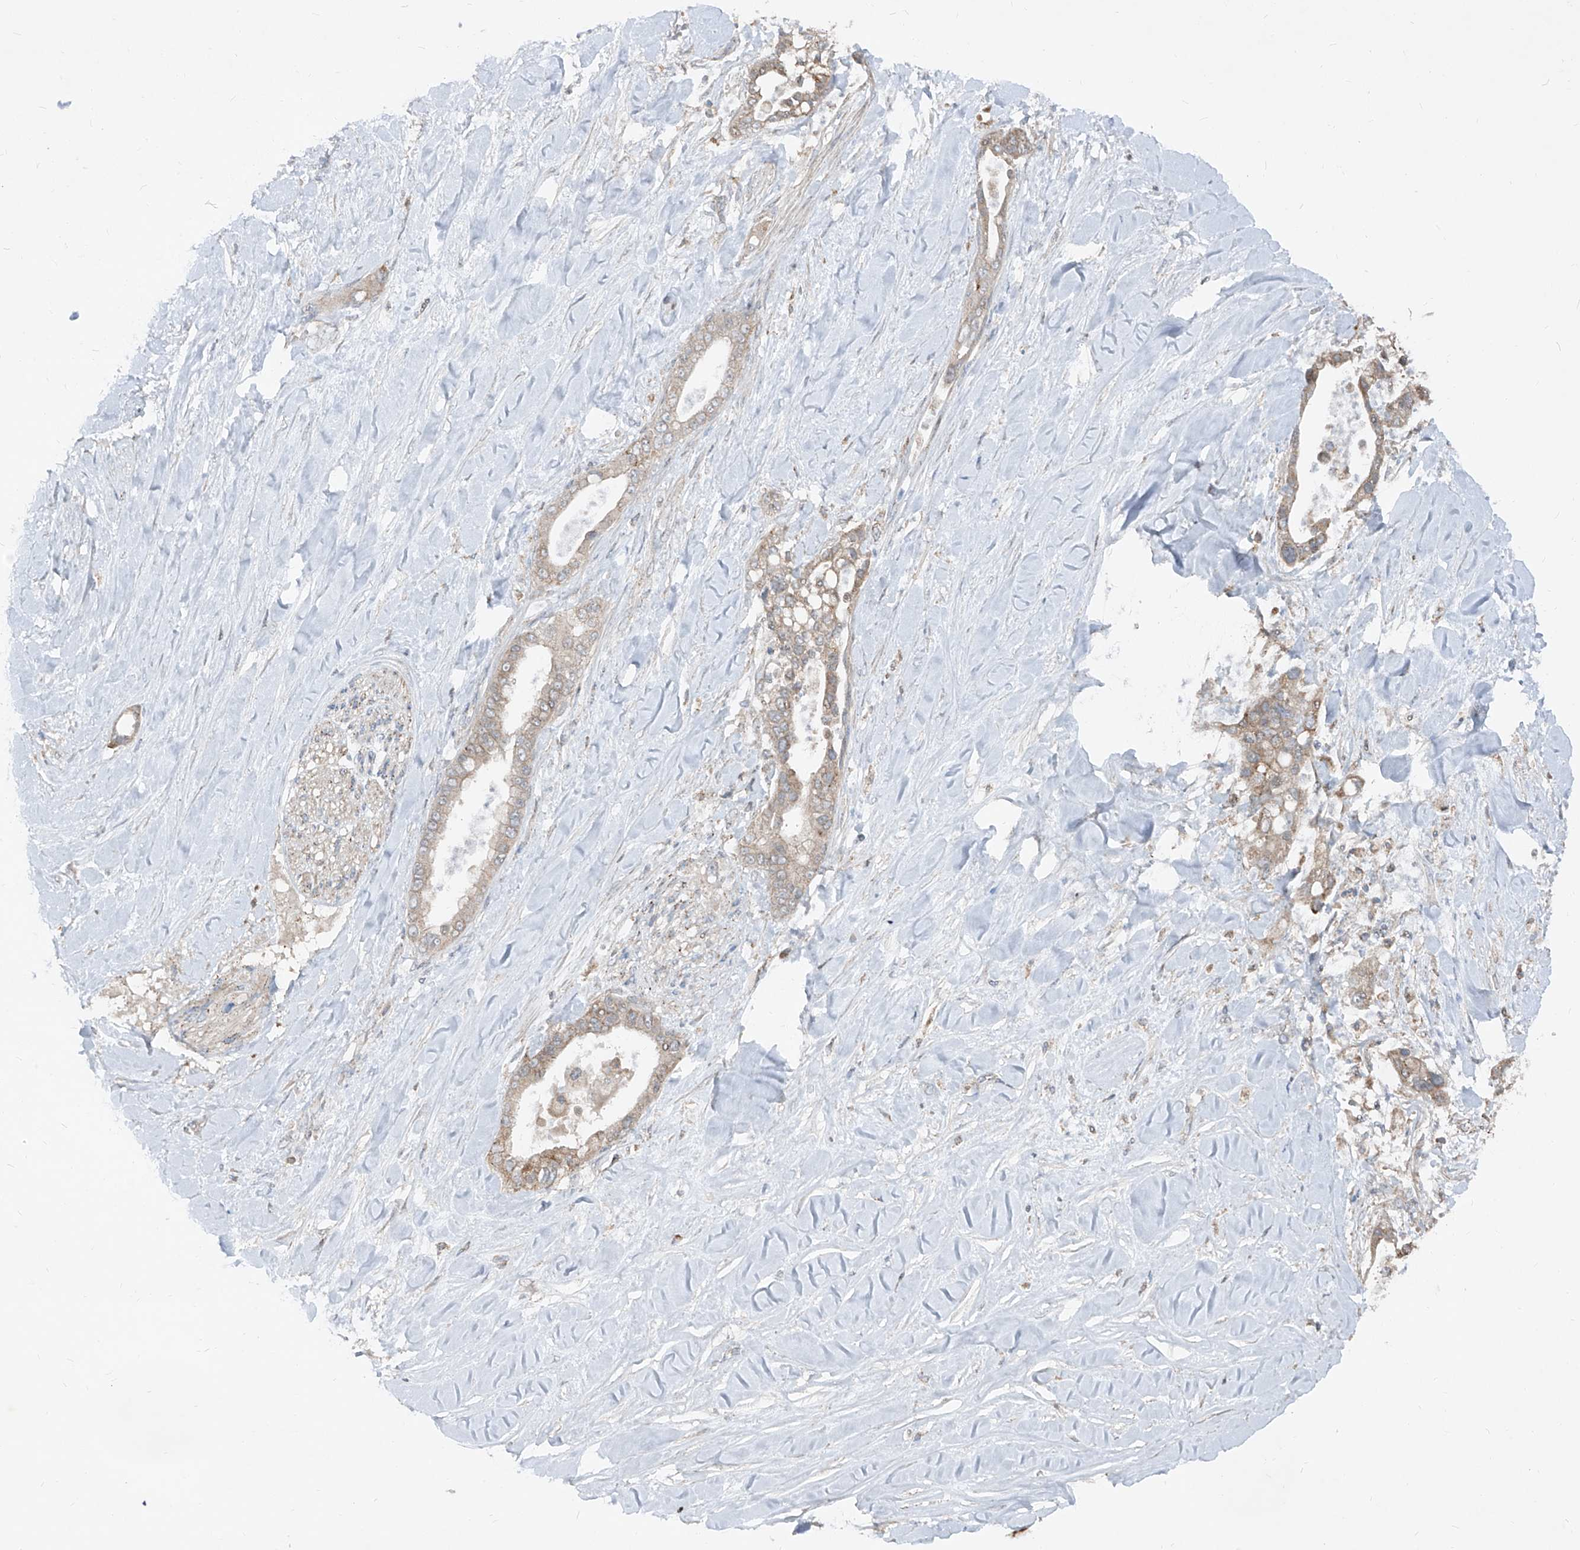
{"staining": {"intensity": "strong", "quantity": "25%-75%", "location": "cytoplasmic/membranous"}, "tissue": "liver cancer", "cell_type": "Tumor cells", "image_type": "cancer", "snomed": [{"axis": "morphology", "description": "Cholangiocarcinoma"}, {"axis": "topography", "description": "Liver"}], "caption": "Tumor cells exhibit strong cytoplasmic/membranous positivity in about 25%-75% of cells in liver cholangiocarcinoma.", "gene": "ABCD3", "patient": {"sex": "female", "age": 54}}